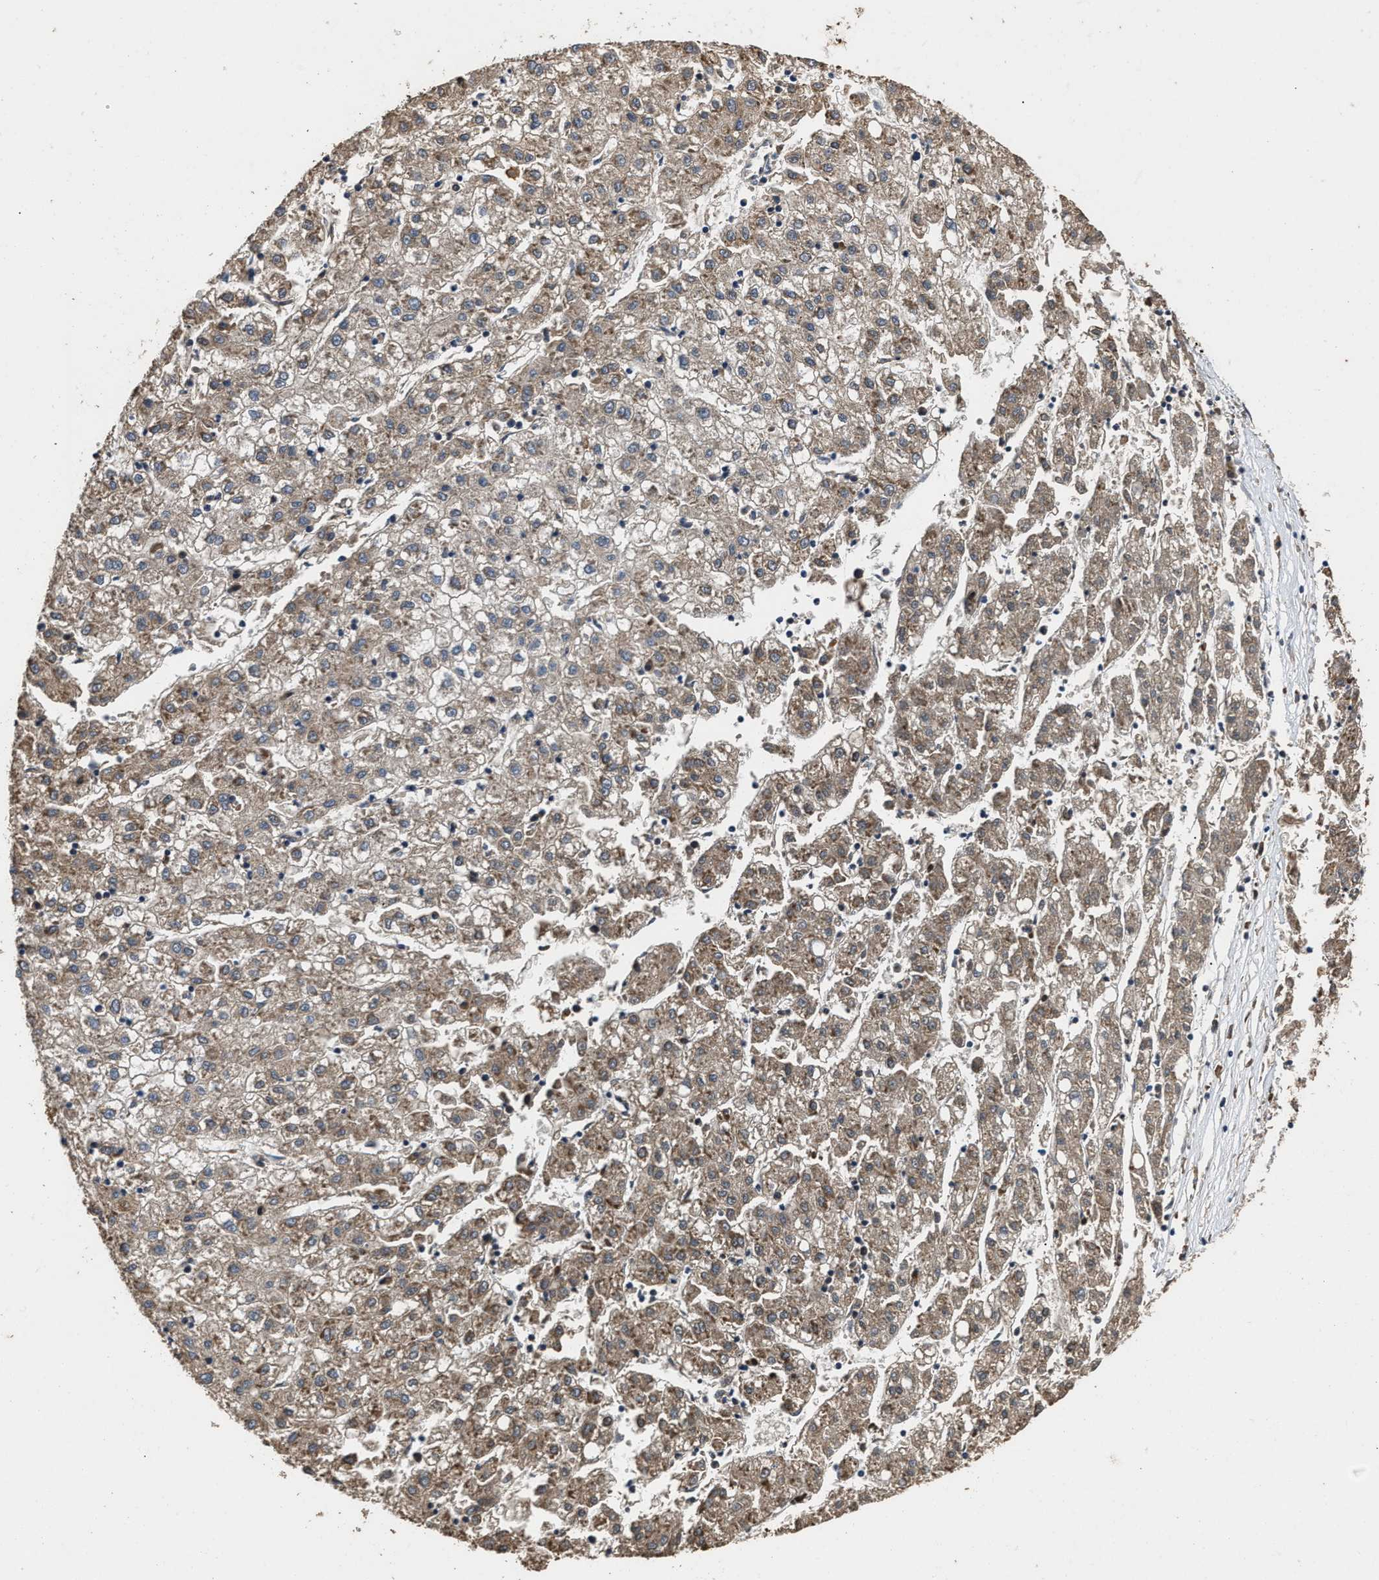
{"staining": {"intensity": "moderate", "quantity": ">75%", "location": "cytoplasmic/membranous"}, "tissue": "liver cancer", "cell_type": "Tumor cells", "image_type": "cancer", "snomed": [{"axis": "morphology", "description": "Carcinoma, Hepatocellular, NOS"}, {"axis": "topography", "description": "Liver"}], "caption": "A medium amount of moderate cytoplasmic/membranous positivity is present in about >75% of tumor cells in liver hepatocellular carcinoma tissue.", "gene": "C3", "patient": {"sex": "male", "age": 72}}